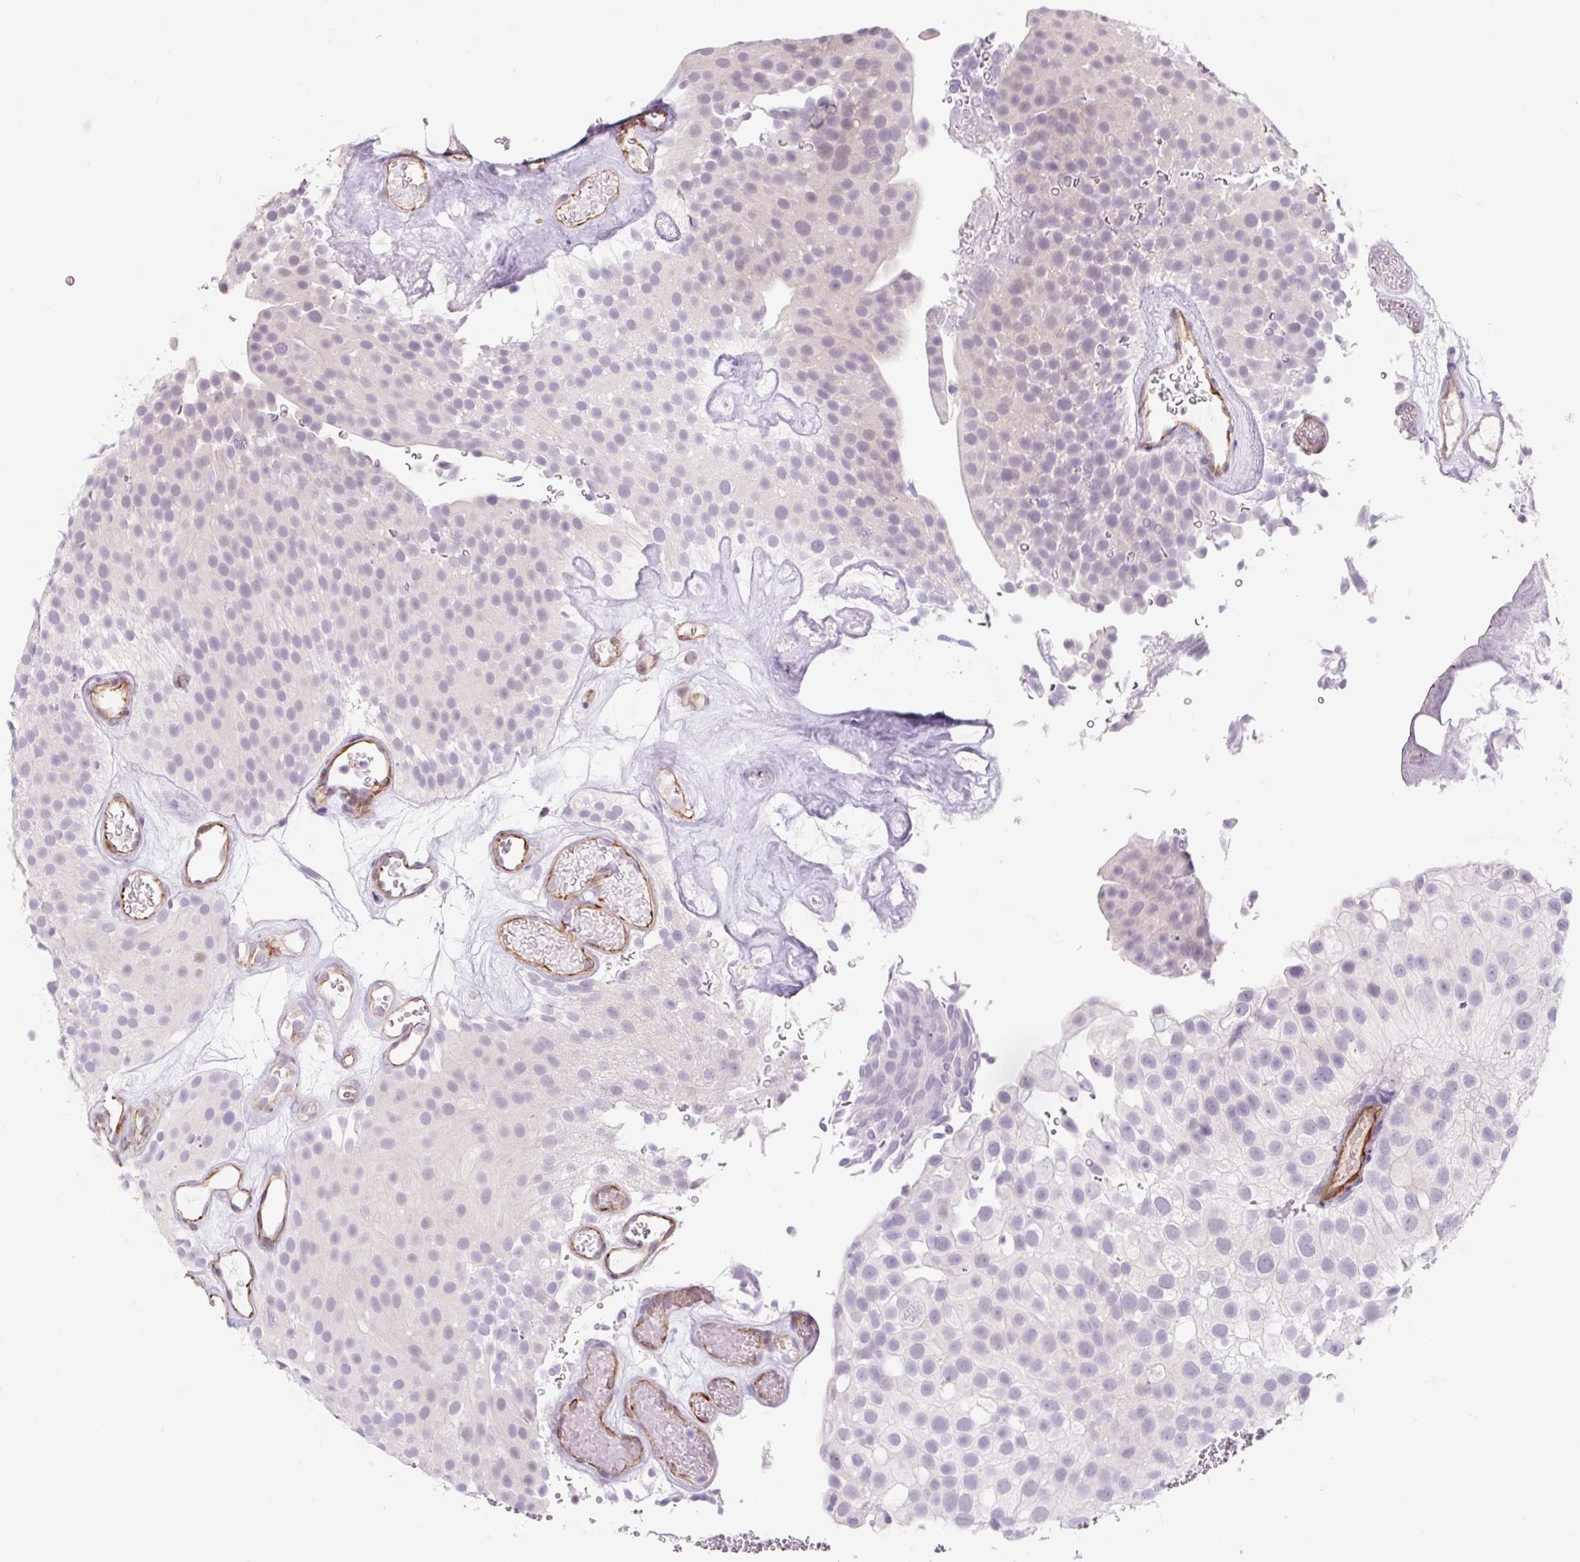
{"staining": {"intensity": "negative", "quantity": "none", "location": "none"}, "tissue": "urothelial cancer", "cell_type": "Tumor cells", "image_type": "cancer", "snomed": [{"axis": "morphology", "description": "Urothelial carcinoma, Low grade"}, {"axis": "topography", "description": "Urinary bladder"}], "caption": "This image is of urothelial cancer stained with immunohistochemistry to label a protein in brown with the nuclei are counter-stained blue. There is no staining in tumor cells. The staining is performed using DAB brown chromogen with nuclei counter-stained in using hematoxylin.", "gene": "CCL25", "patient": {"sex": "male", "age": 78}}